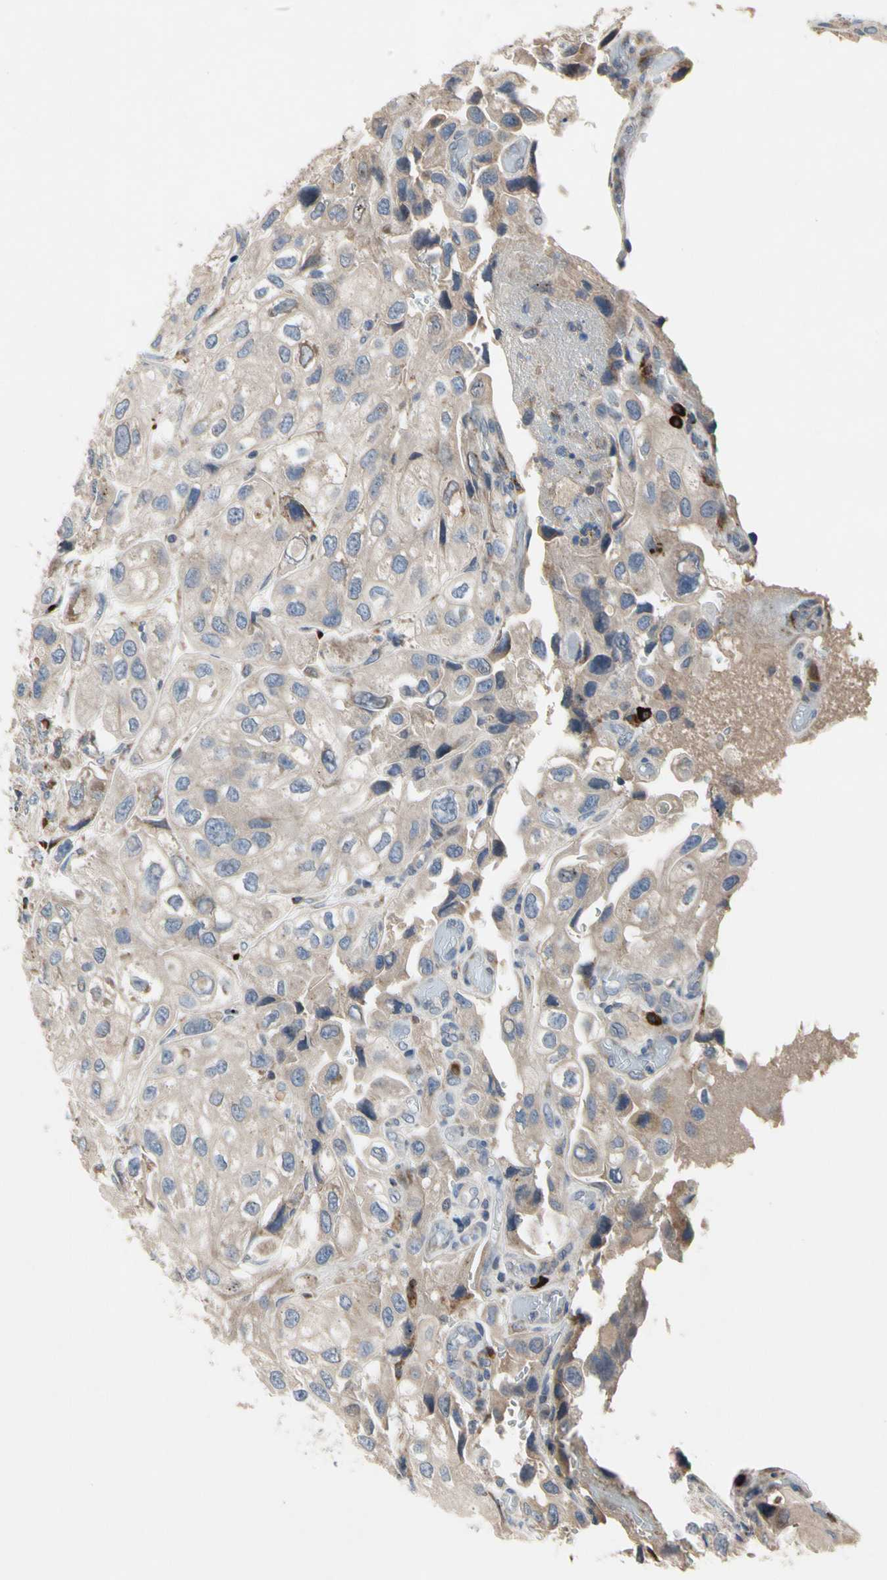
{"staining": {"intensity": "weak", "quantity": ">75%", "location": "cytoplasmic/membranous,nuclear"}, "tissue": "urothelial cancer", "cell_type": "Tumor cells", "image_type": "cancer", "snomed": [{"axis": "morphology", "description": "Urothelial carcinoma, High grade"}, {"axis": "topography", "description": "Urinary bladder"}], "caption": "Approximately >75% of tumor cells in urothelial cancer demonstrate weak cytoplasmic/membranous and nuclear protein positivity as visualized by brown immunohistochemical staining.", "gene": "MMEL1", "patient": {"sex": "female", "age": 64}}